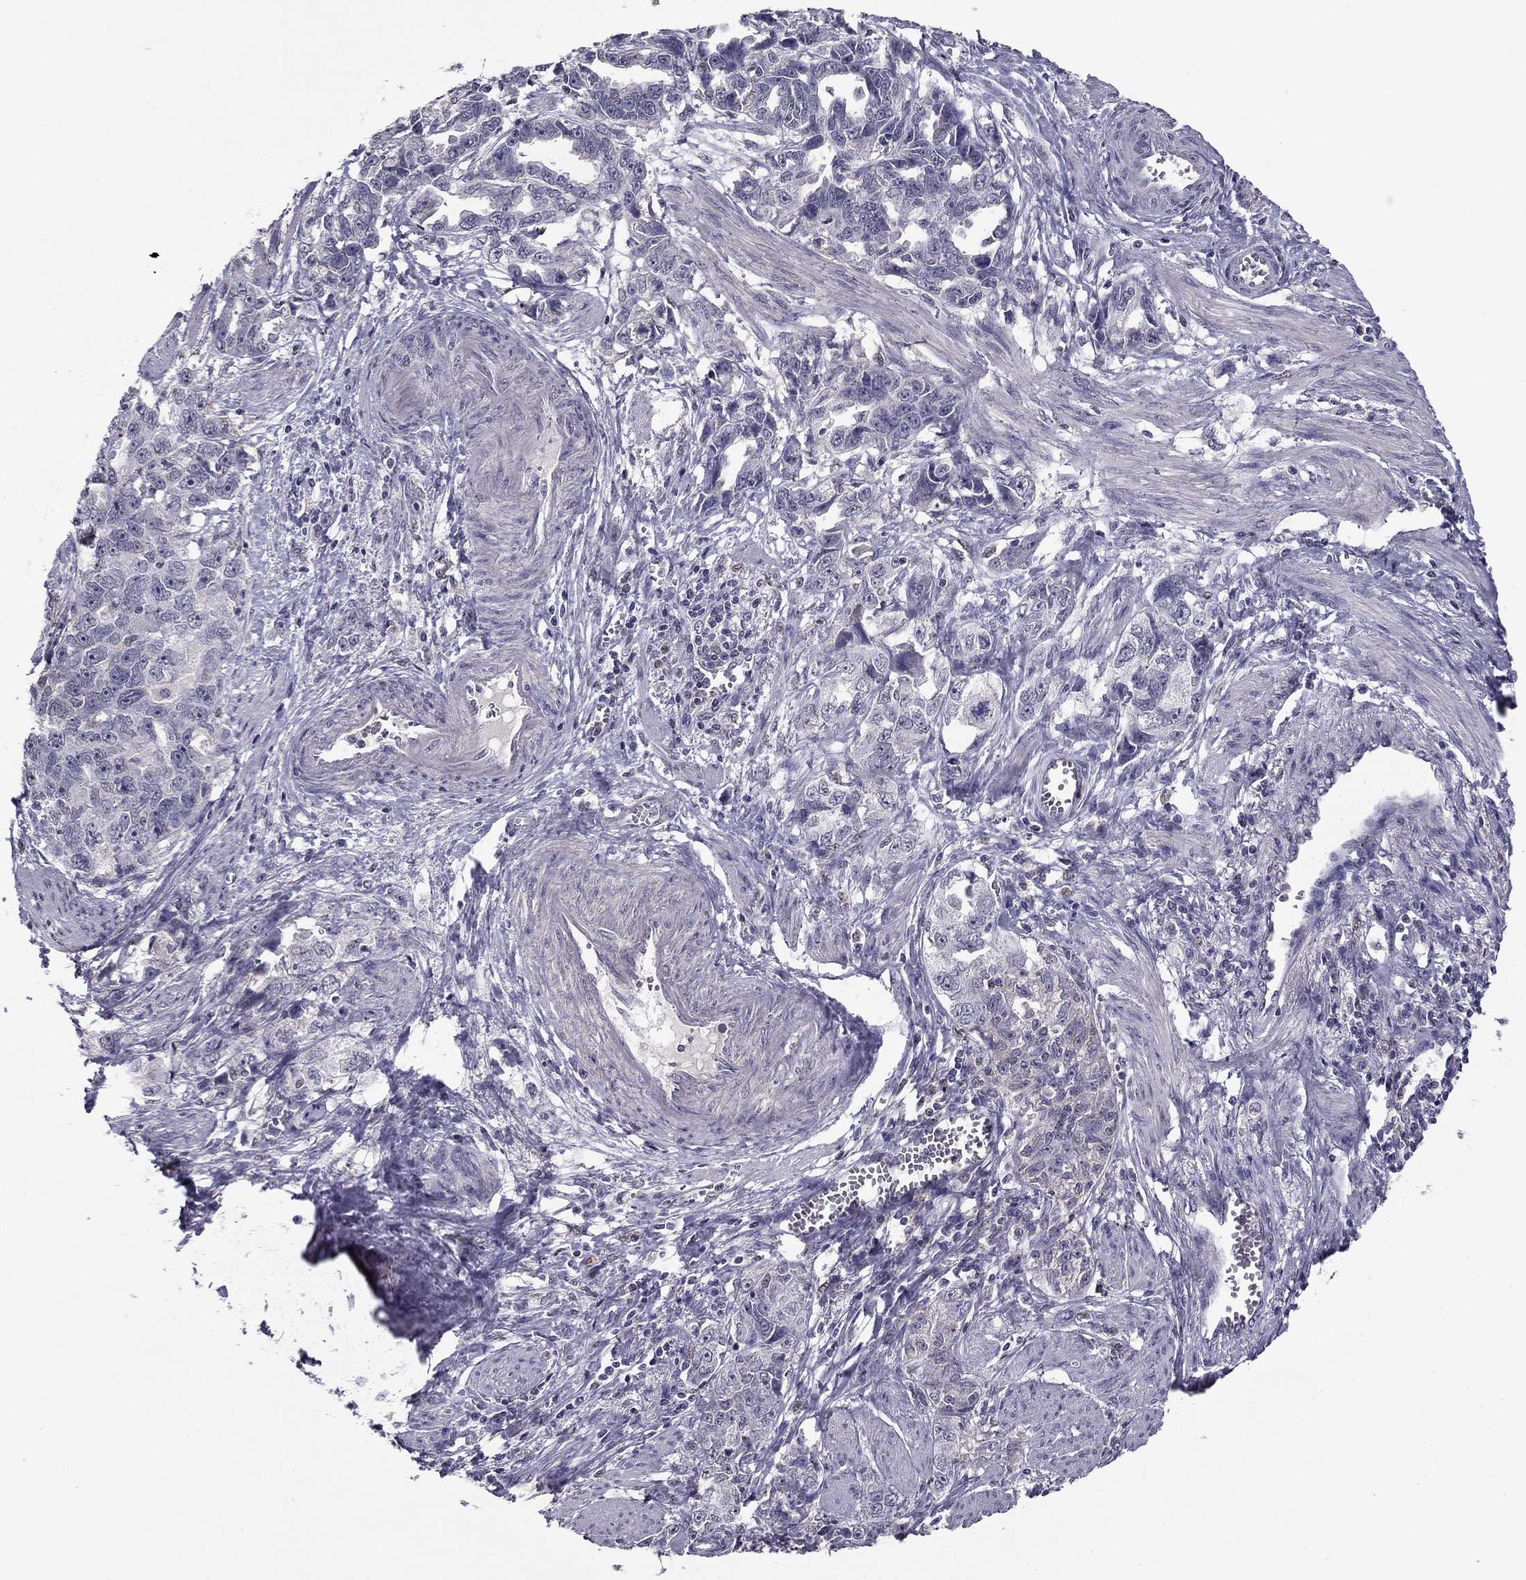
{"staining": {"intensity": "negative", "quantity": "none", "location": "none"}, "tissue": "ovarian cancer", "cell_type": "Tumor cells", "image_type": "cancer", "snomed": [{"axis": "morphology", "description": "Cystadenocarcinoma, serous, NOS"}, {"axis": "topography", "description": "Ovary"}], "caption": "Photomicrograph shows no protein expression in tumor cells of serous cystadenocarcinoma (ovarian) tissue.", "gene": "HCN1", "patient": {"sex": "female", "age": 51}}